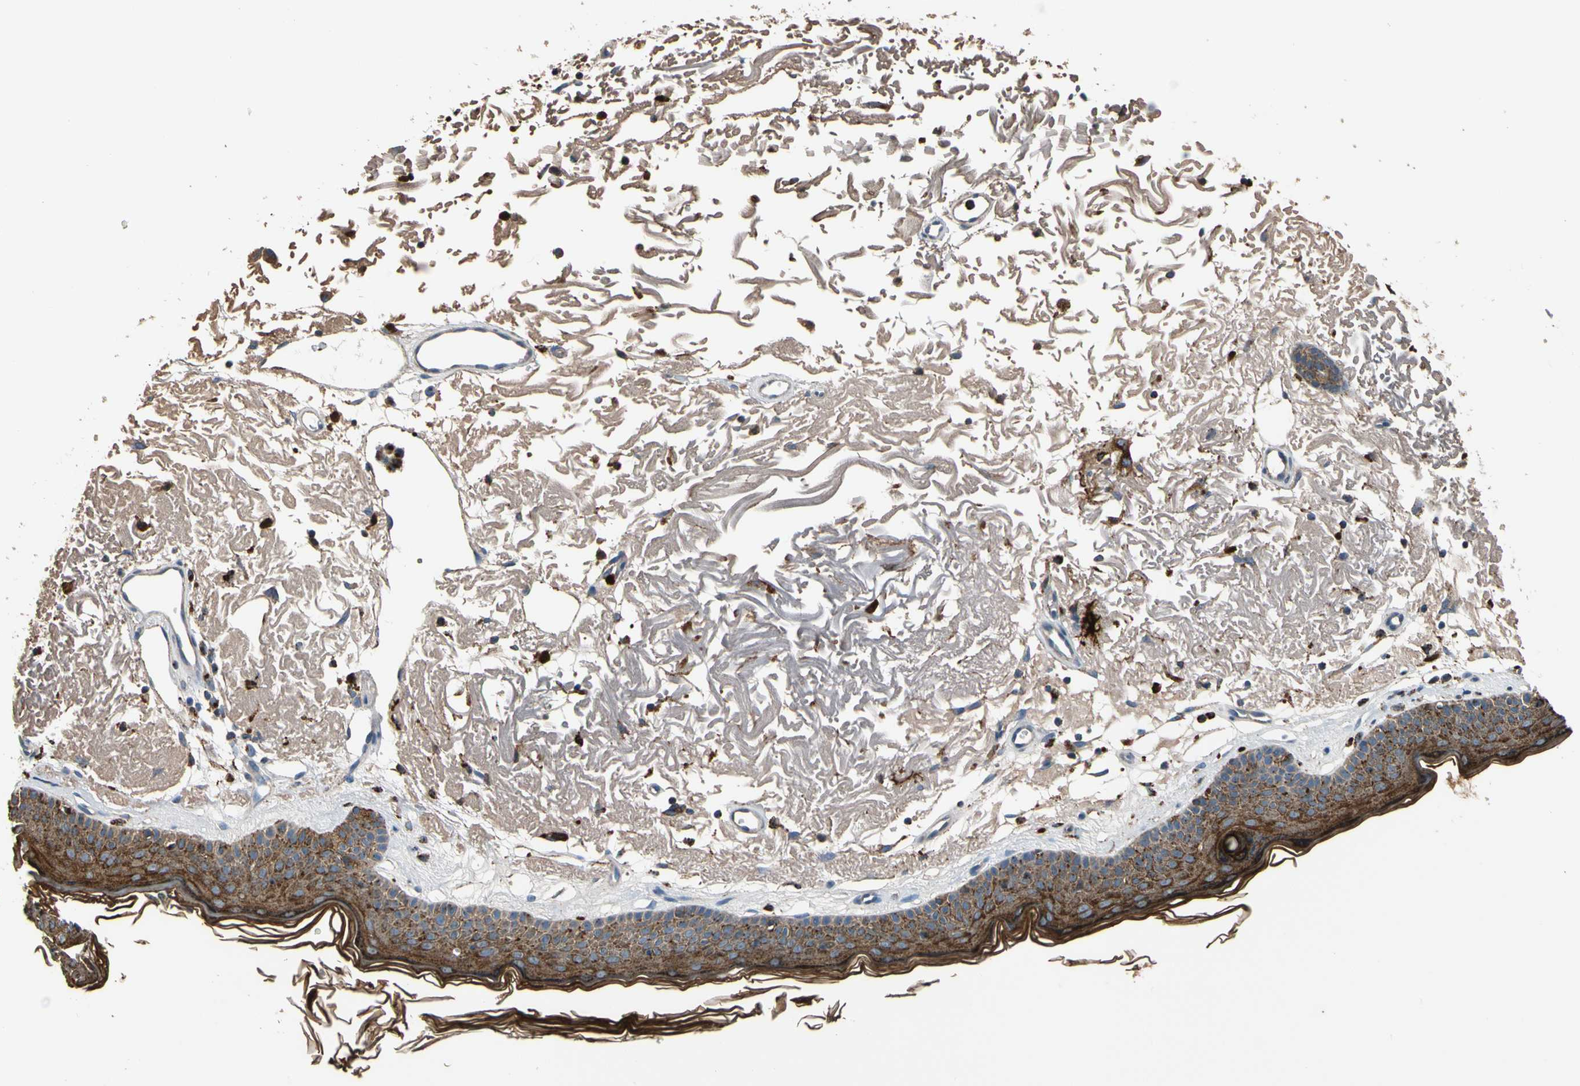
{"staining": {"intensity": "moderate", "quantity": "25%-75%", "location": "cytoplasmic/membranous"}, "tissue": "skin", "cell_type": "Fibroblasts", "image_type": "normal", "snomed": [{"axis": "morphology", "description": "Normal tissue, NOS"}, {"axis": "topography", "description": "Skin"}], "caption": "Benign skin exhibits moderate cytoplasmic/membranous expression in about 25%-75% of fibroblasts, visualized by immunohistochemistry. (brown staining indicates protein expression, while blue staining denotes nuclei).", "gene": "GM2A", "patient": {"sex": "female", "age": 90}}